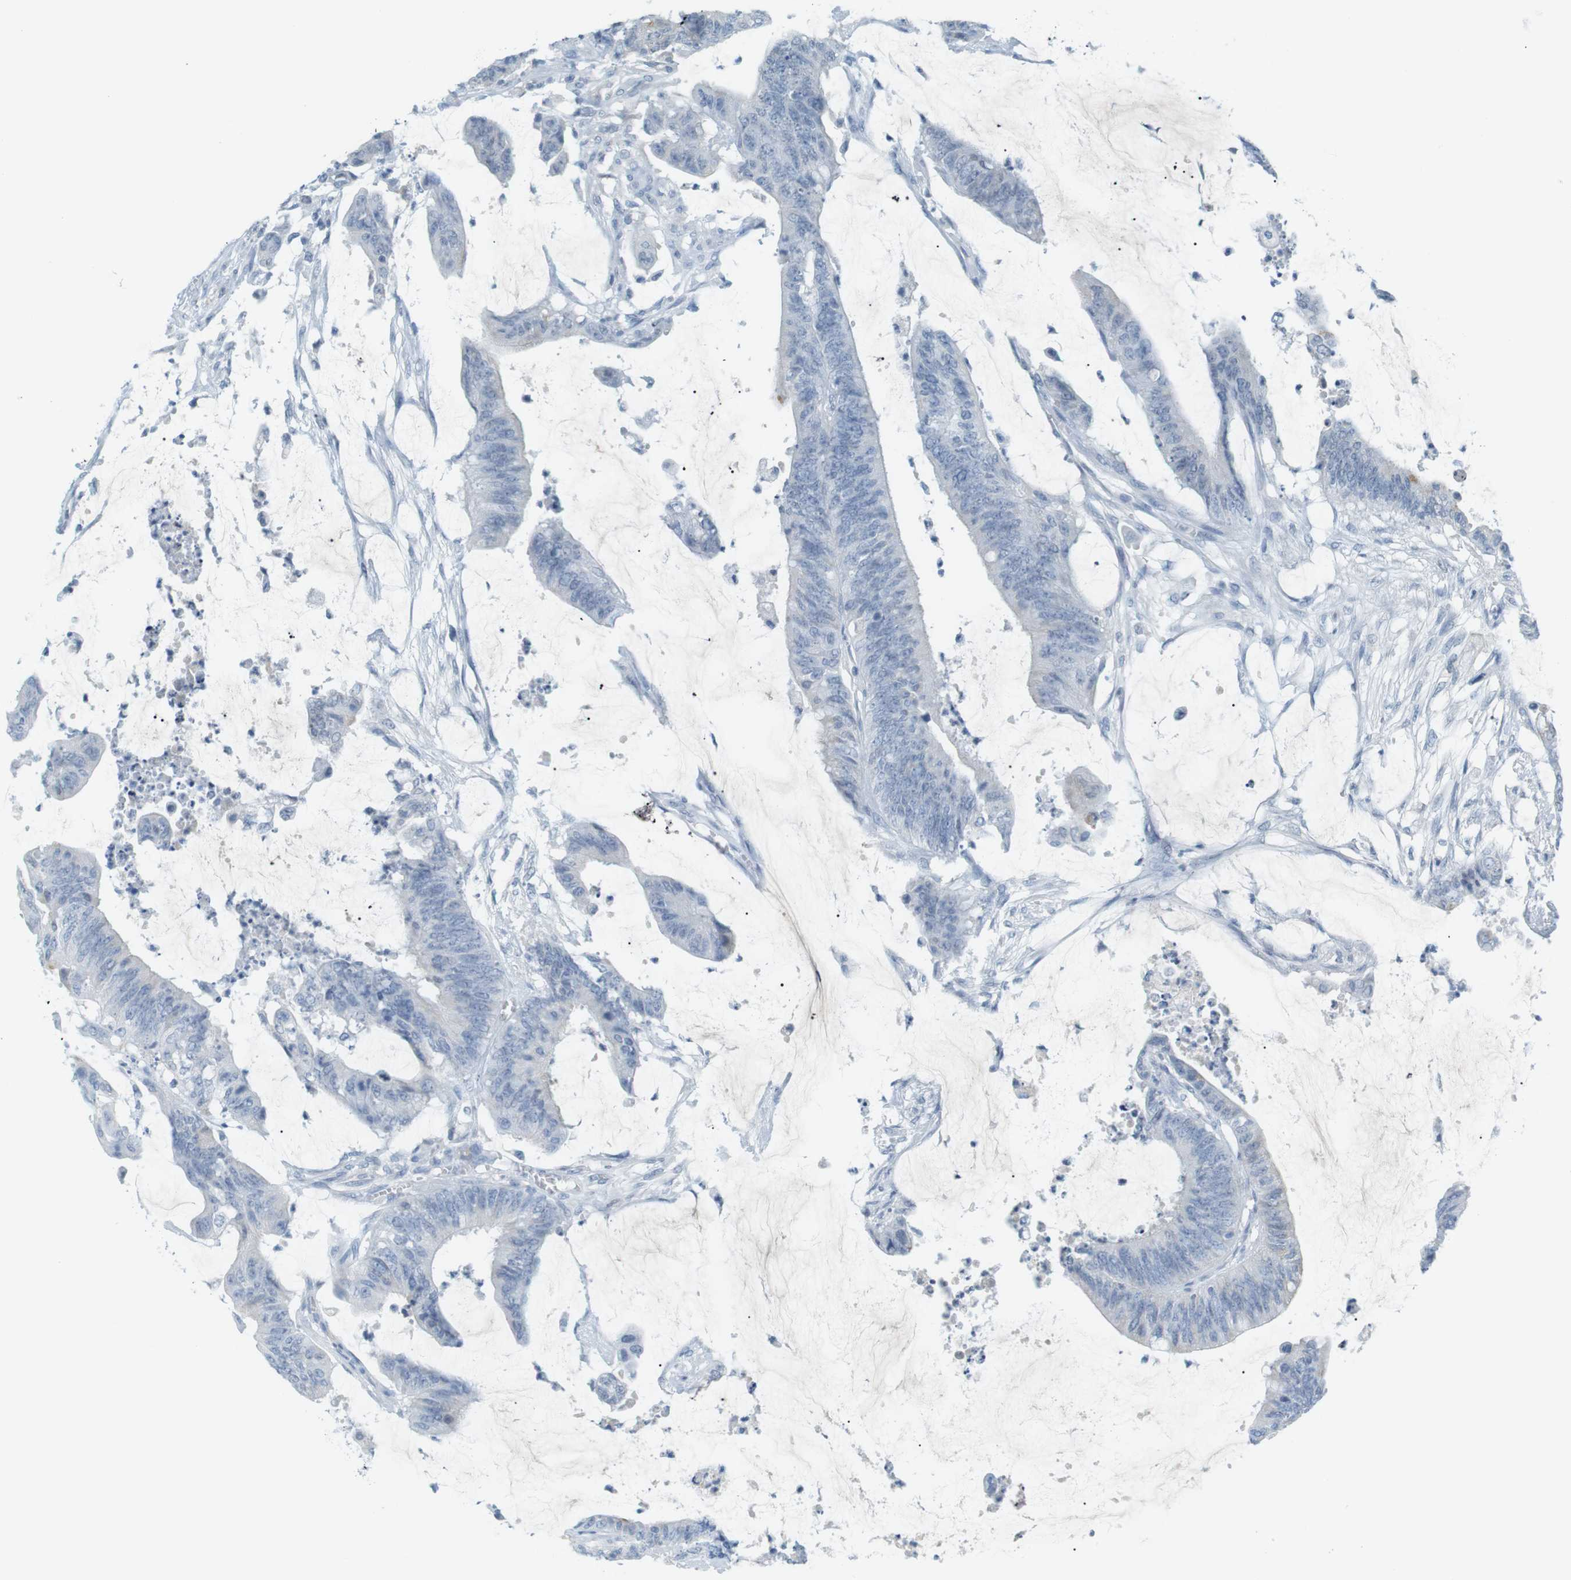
{"staining": {"intensity": "negative", "quantity": "none", "location": "none"}, "tissue": "colorectal cancer", "cell_type": "Tumor cells", "image_type": "cancer", "snomed": [{"axis": "morphology", "description": "Adenocarcinoma, NOS"}, {"axis": "topography", "description": "Rectum"}], "caption": "DAB (3,3'-diaminobenzidine) immunohistochemical staining of human colorectal cancer shows no significant expression in tumor cells.", "gene": "AZGP1", "patient": {"sex": "female", "age": 66}}